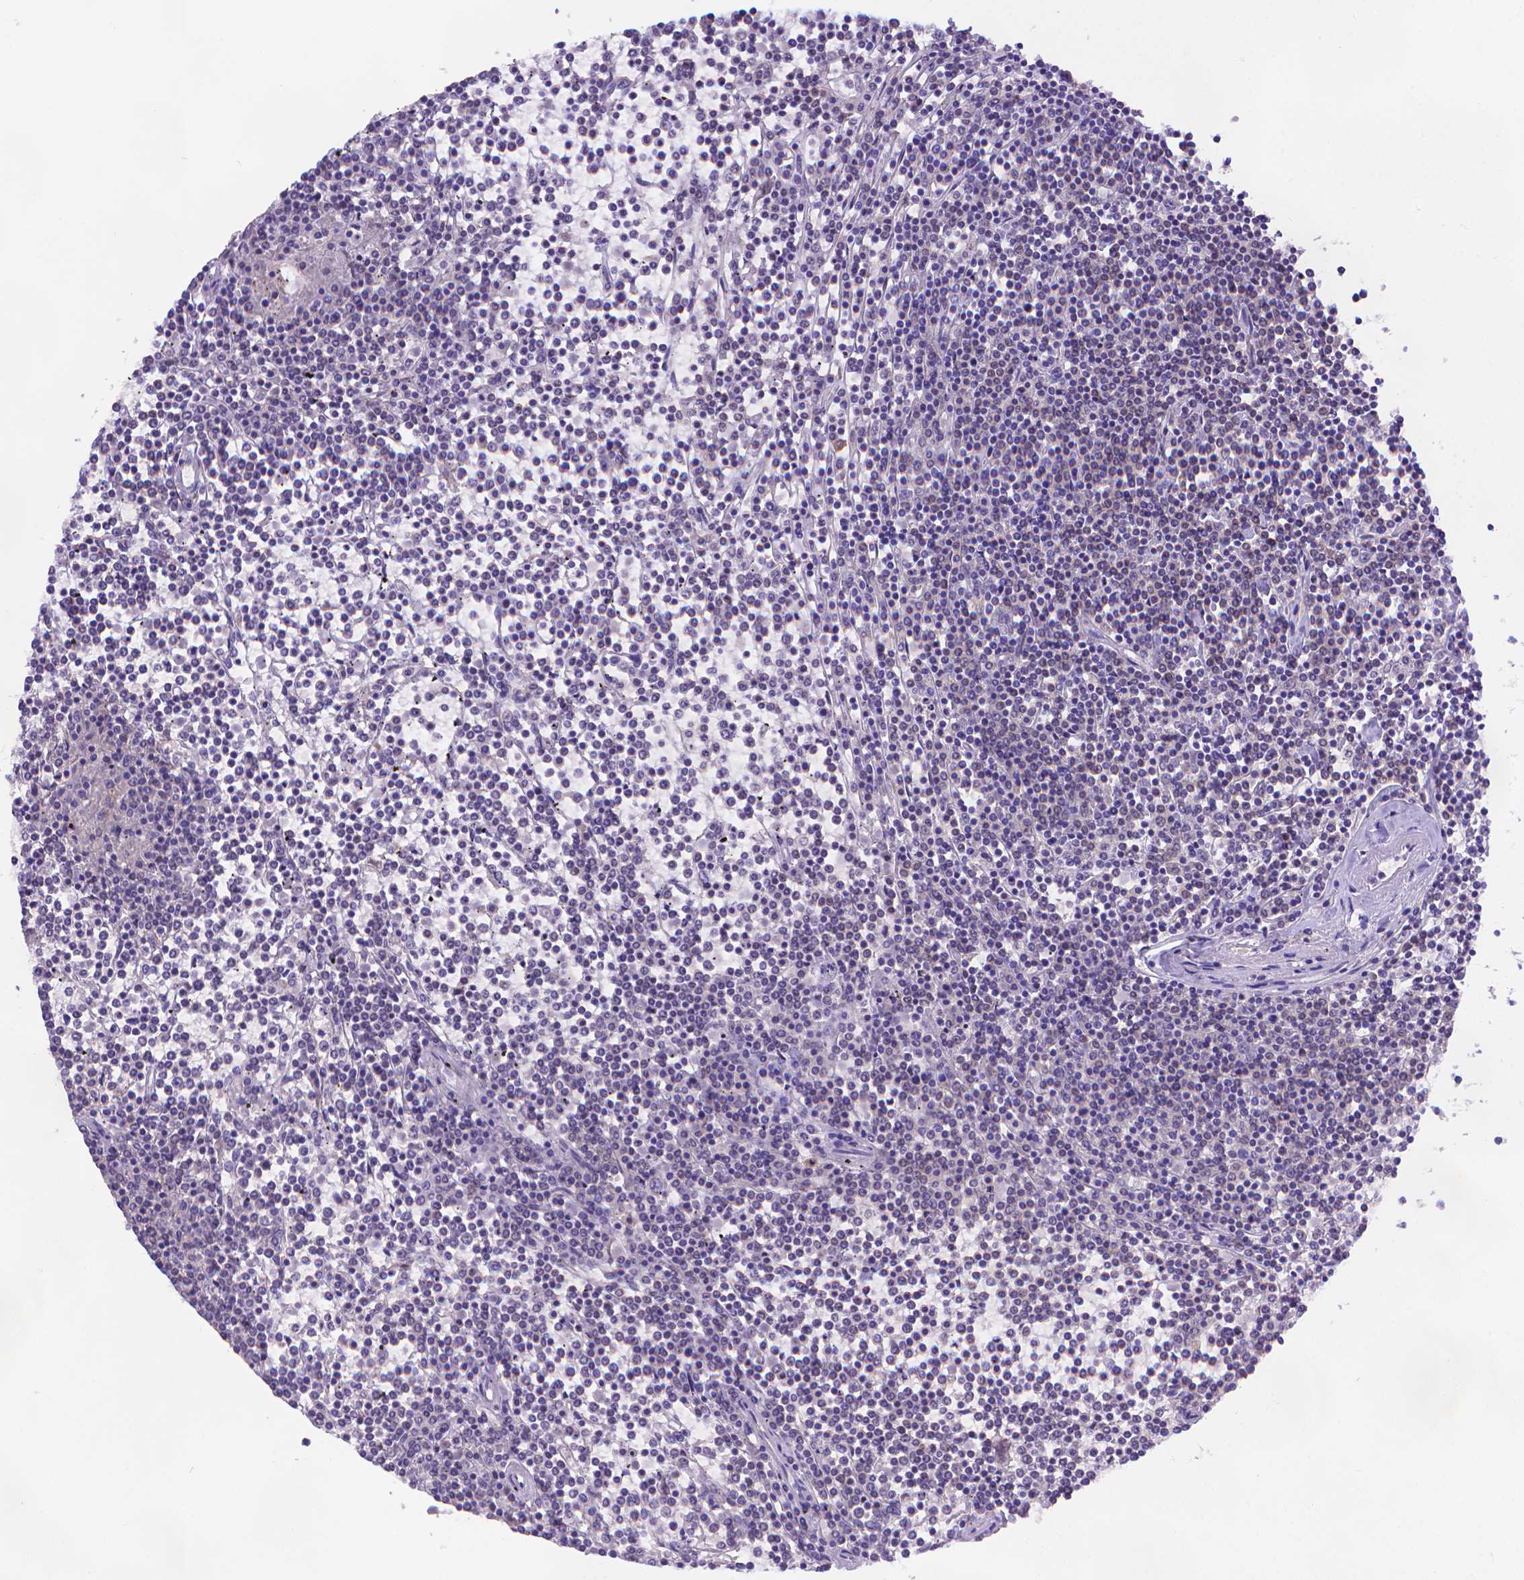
{"staining": {"intensity": "negative", "quantity": "none", "location": "none"}, "tissue": "lymphoma", "cell_type": "Tumor cells", "image_type": "cancer", "snomed": [{"axis": "morphology", "description": "Malignant lymphoma, non-Hodgkin's type, Low grade"}, {"axis": "topography", "description": "Spleen"}], "caption": "Low-grade malignant lymphoma, non-Hodgkin's type stained for a protein using immunohistochemistry displays no positivity tumor cells.", "gene": "FGD2", "patient": {"sex": "female", "age": 19}}